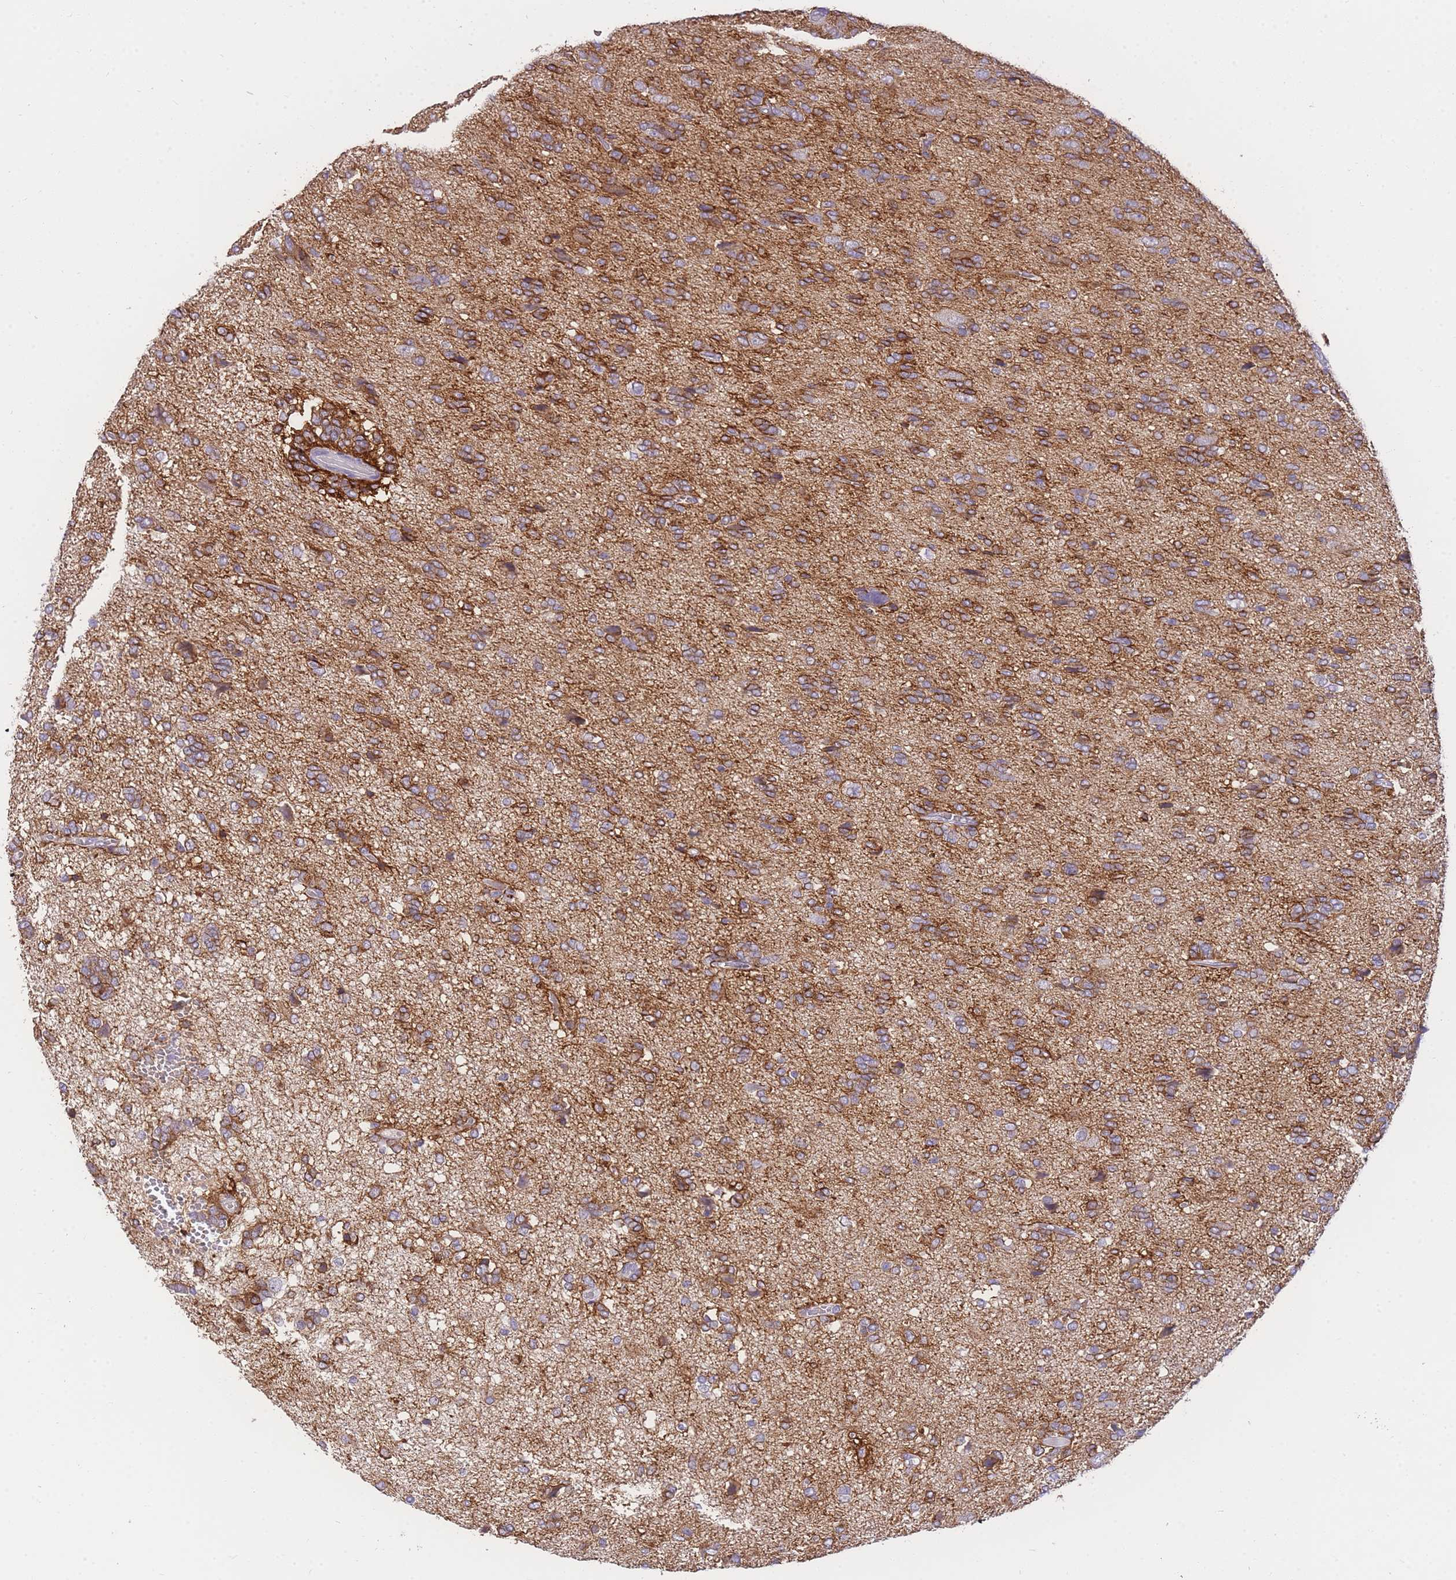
{"staining": {"intensity": "moderate", "quantity": ">75%", "location": "cytoplasmic/membranous"}, "tissue": "glioma", "cell_type": "Tumor cells", "image_type": "cancer", "snomed": [{"axis": "morphology", "description": "Glioma, malignant, High grade"}, {"axis": "topography", "description": "Brain"}], "caption": "Malignant glioma (high-grade) tissue demonstrates moderate cytoplasmic/membranous staining in about >75% of tumor cells, visualized by immunohistochemistry.", "gene": "C2orf88", "patient": {"sex": "female", "age": 59}}